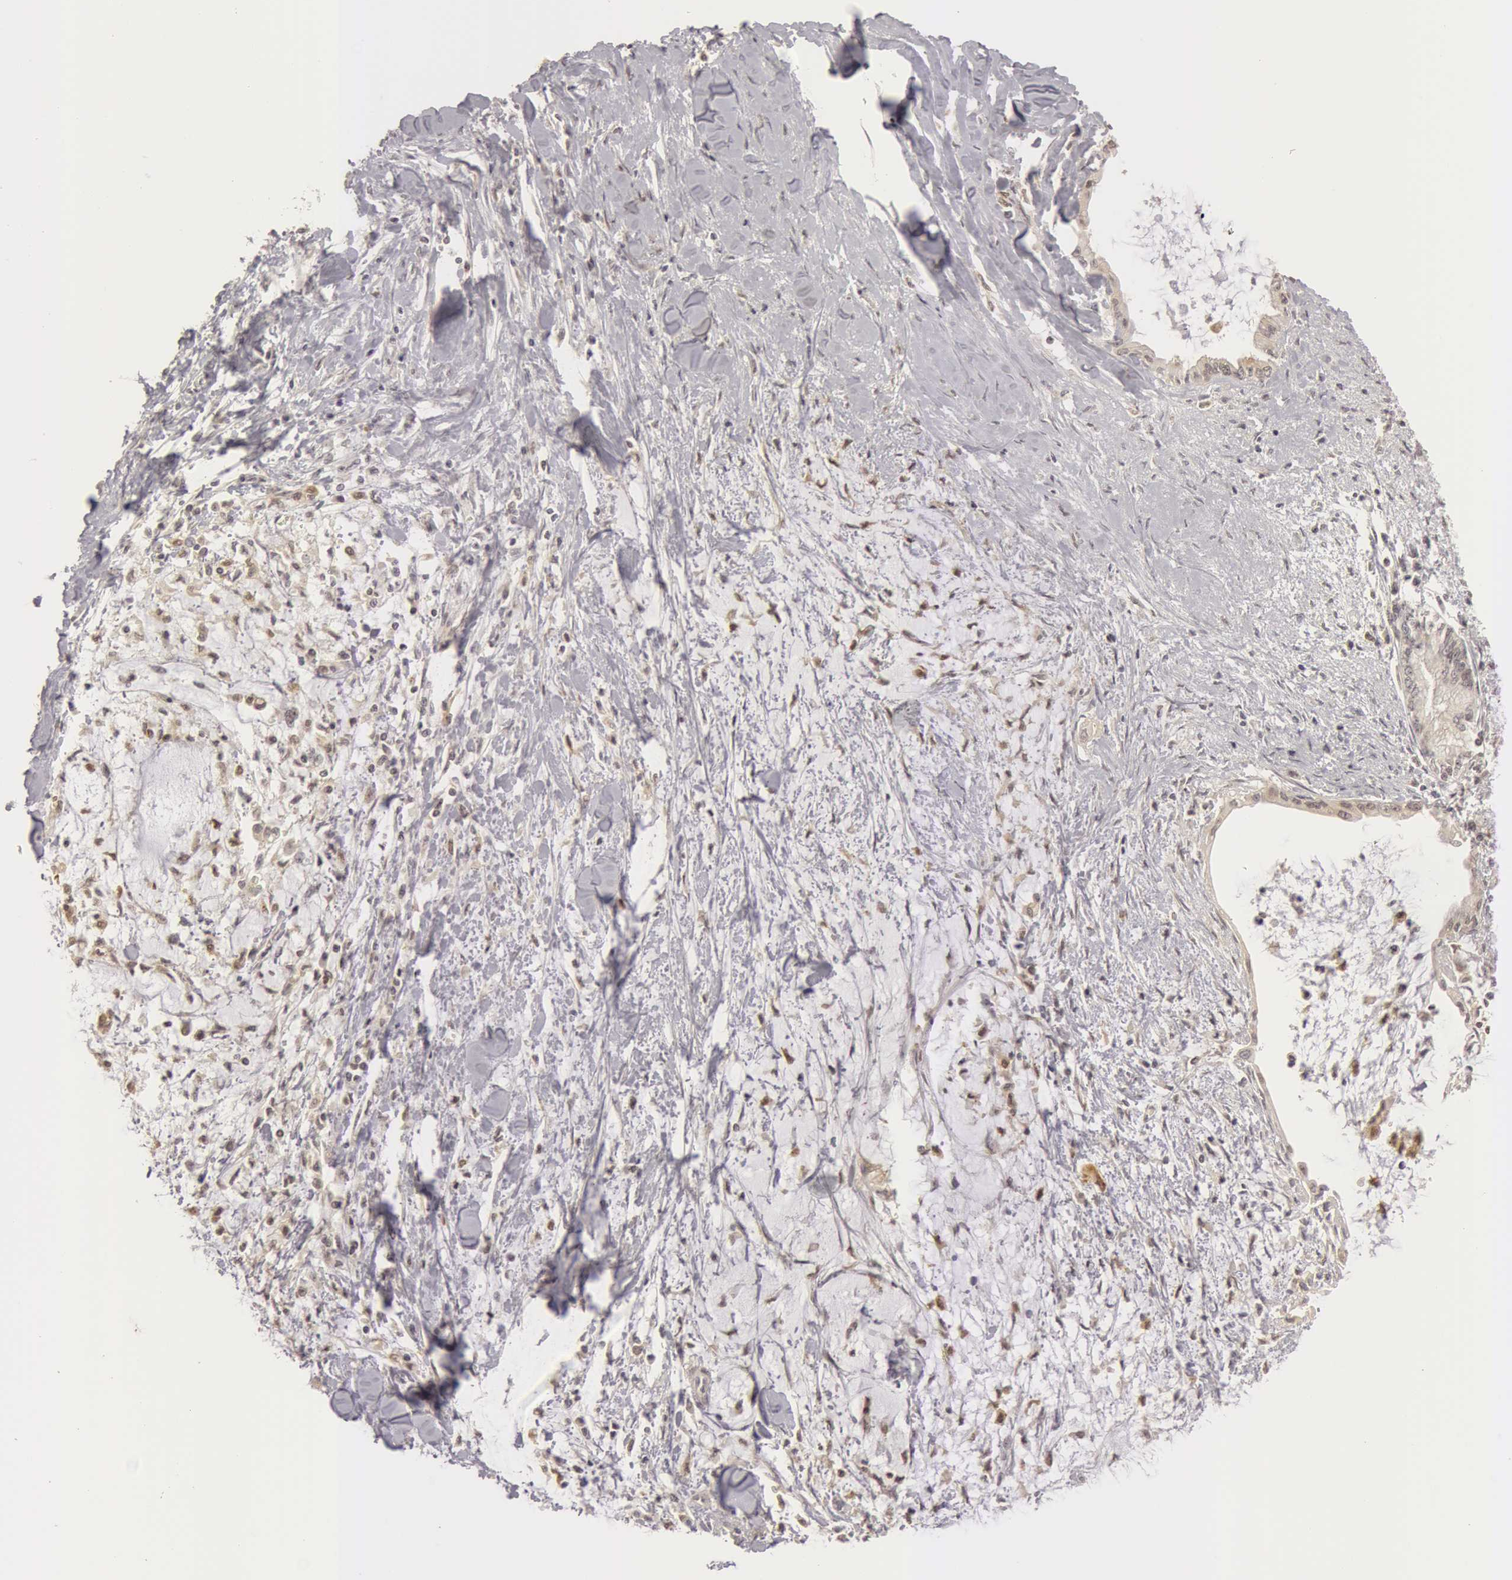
{"staining": {"intensity": "negative", "quantity": "none", "location": "none"}, "tissue": "pancreatic cancer", "cell_type": "Tumor cells", "image_type": "cancer", "snomed": [{"axis": "morphology", "description": "Adenocarcinoma, NOS"}, {"axis": "topography", "description": "Pancreas"}], "caption": "High power microscopy histopathology image of an immunohistochemistry image of adenocarcinoma (pancreatic), revealing no significant staining in tumor cells. (Brightfield microscopy of DAB IHC at high magnification).", "gene": "OASL", "patient": {"sex": "female", "age": 64}}